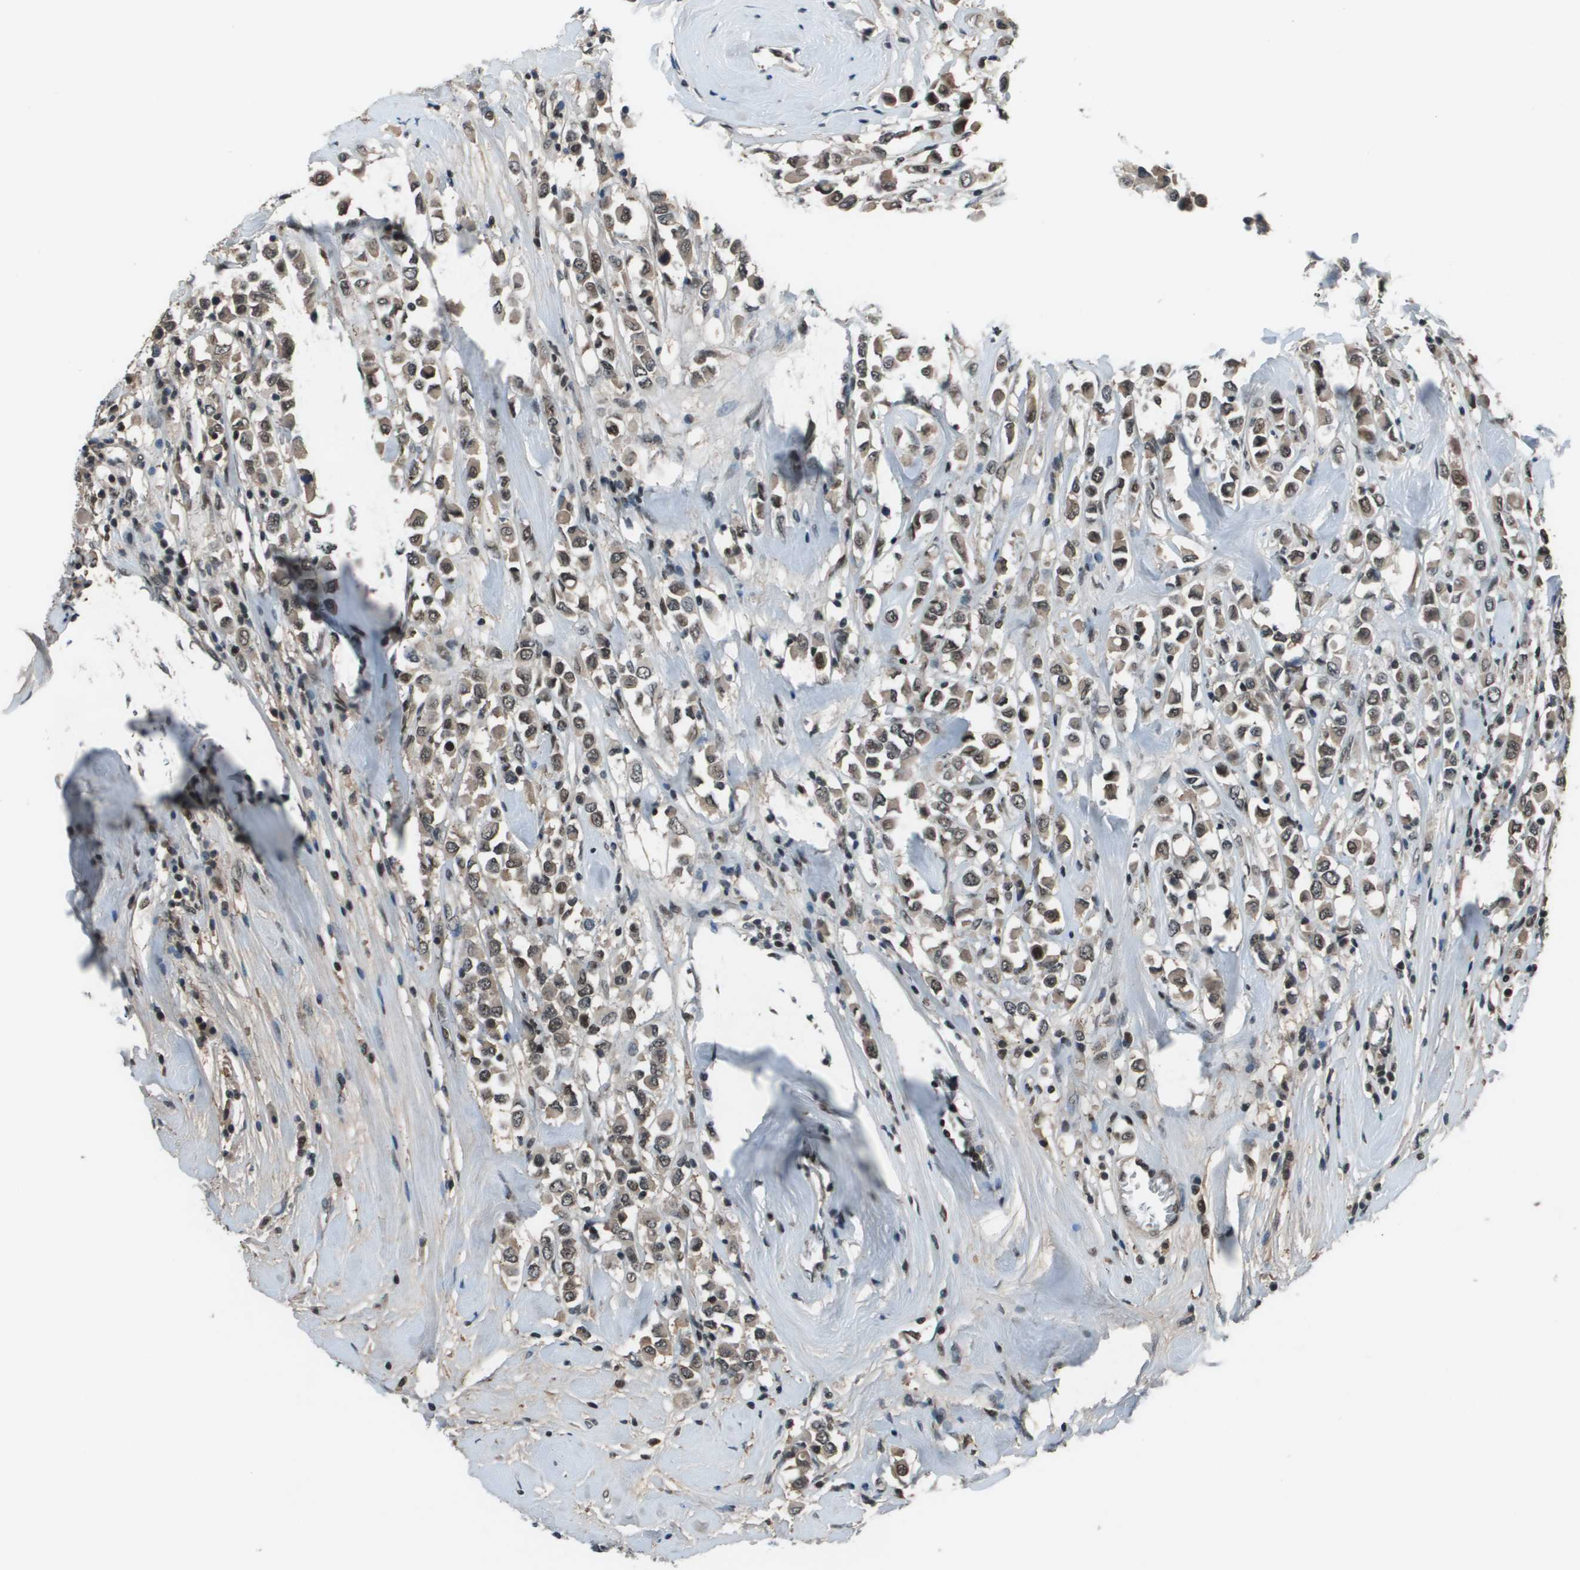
{"staining": {"intensity": "moderate", "quantity": ">75%", "location": "cytoplasmic/membranous,nuclear"}, "tissue": "breast cancer", "cell_type": "Tumor cells", "image_type": "cancer", "snomed": [{"axis": "morphology", "description": "Duct carcinoma"}, {"axis": "topography", "description": "Breast"}], "caption": "Protein staining of breast cancer tissue shows moderate cytoplasmic/membranous and nuclear positivity in approximately >75% of tumor cells.", "gene": "THRAP3", "patient": {"sex": "female", "age": 61}}